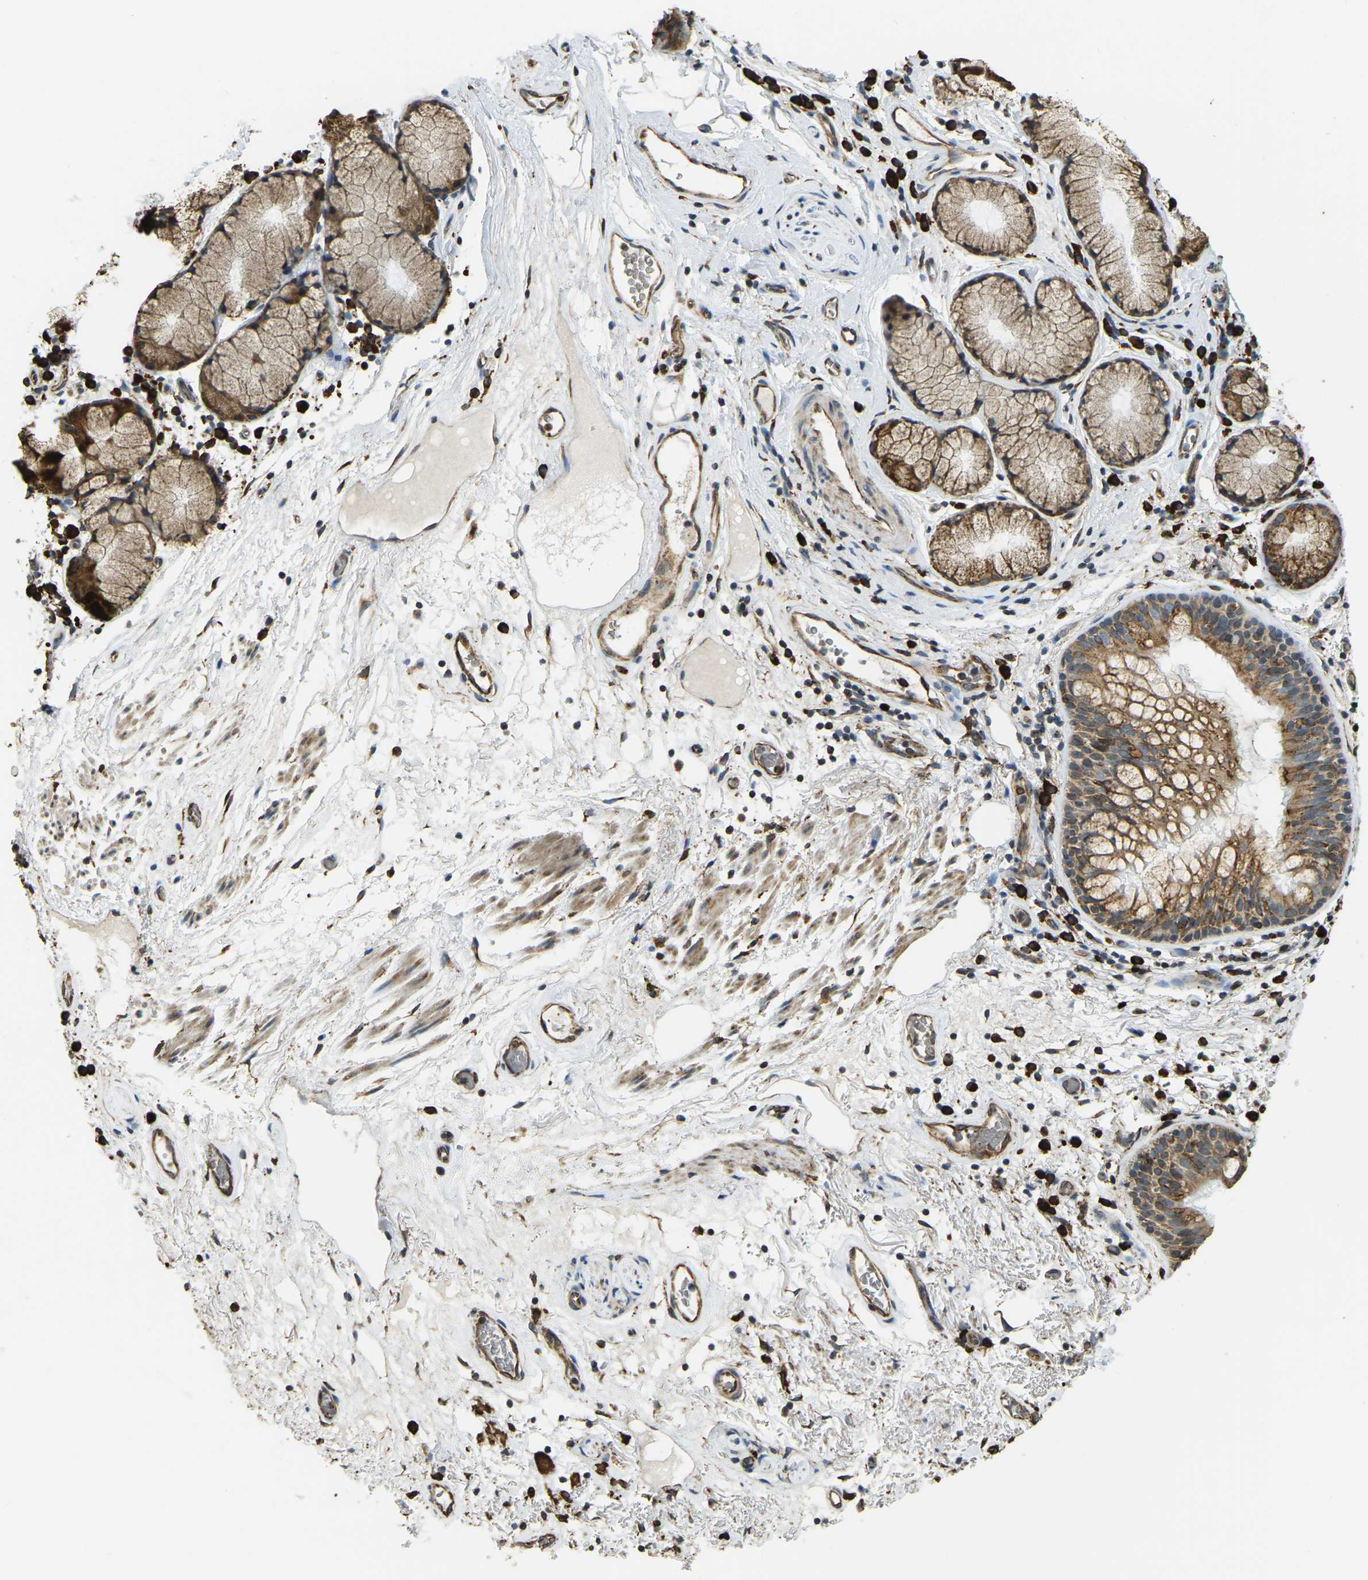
{"staining": {"intensity": "moderate", "quantity": ">75%", "location": "cytoplasmic/membranous"}, "tissue": "bronchus", "cell_type": "Respiratory epithelial cells", "image_type": "normal", "snomed": [{"axis": "morphology", "description": "Normal tissue, NOS"}, {"axis": "morphology", "description": "Inflammation, NOS"}, {"axis": "topography", "description": "Cartilage tissue"}, {"axis": "topography", "description": "Bronchus"}], "caption": "The histopathology image displays immunohistochemical staining of unremarkable bronchus. There is moderate cytoplasmic/membranous expression is seen in about >75% of respiratory epithelial cells.", "gene": "RNF115", "patient": {"sex": "male", "age": 77}}